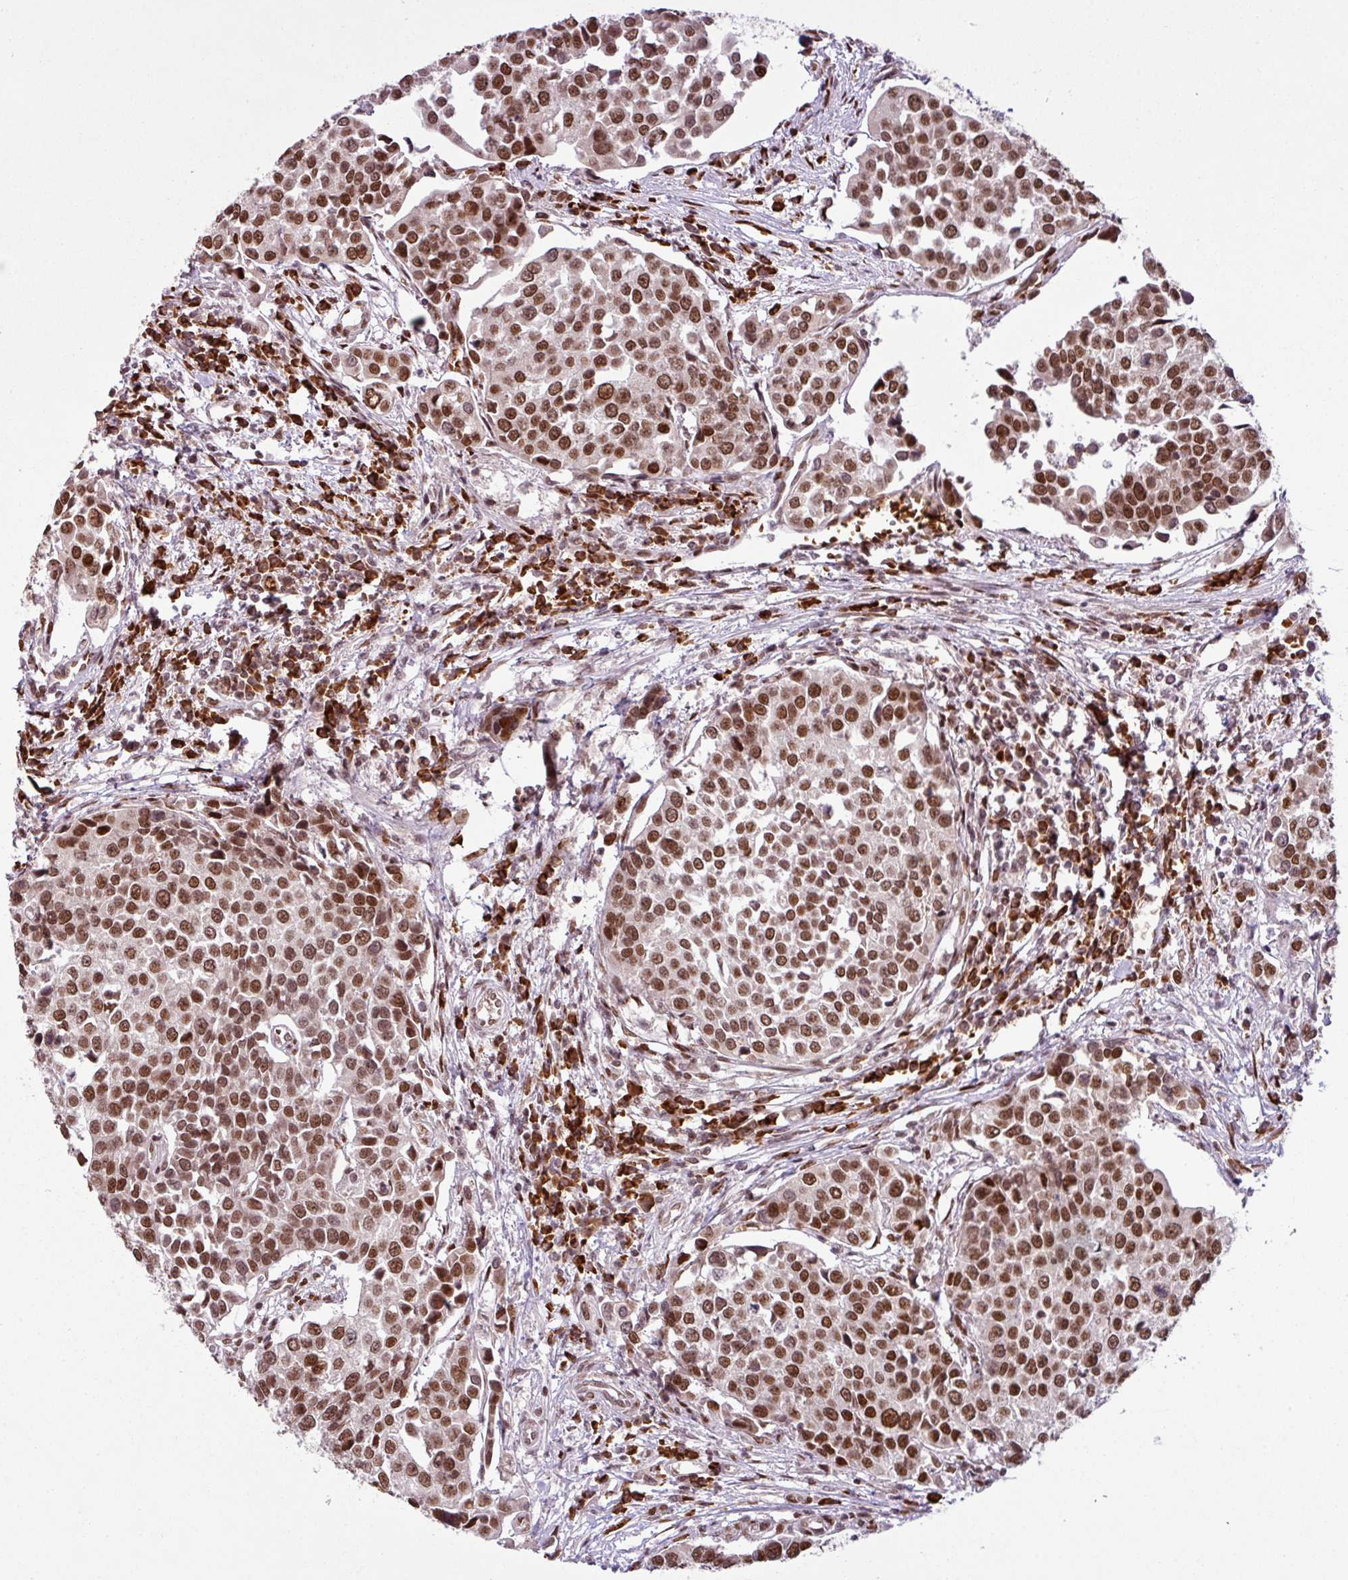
{"staining": {"intensity": "strong", "quantity": ">75%", "location": "nuclear"}, "tissue": "urothelial cancer", "cell_type": "Tumor cells", "image_type": "cancer", "snomed": [{"axis": "morphology", "description": "Urothelial carcinoma, Low grade"}, {"axis": "topography", "description": "Urinary bladder"}], "caption": "A high-resolution histopathology image shows IHC staining of urothelial carcinoma (low-grade), which exhibits strong nuclear positivity in approximately >75% of tumor cells.", "gene": "PRDM5", "patient": {"sex": "female", "age": 78}}